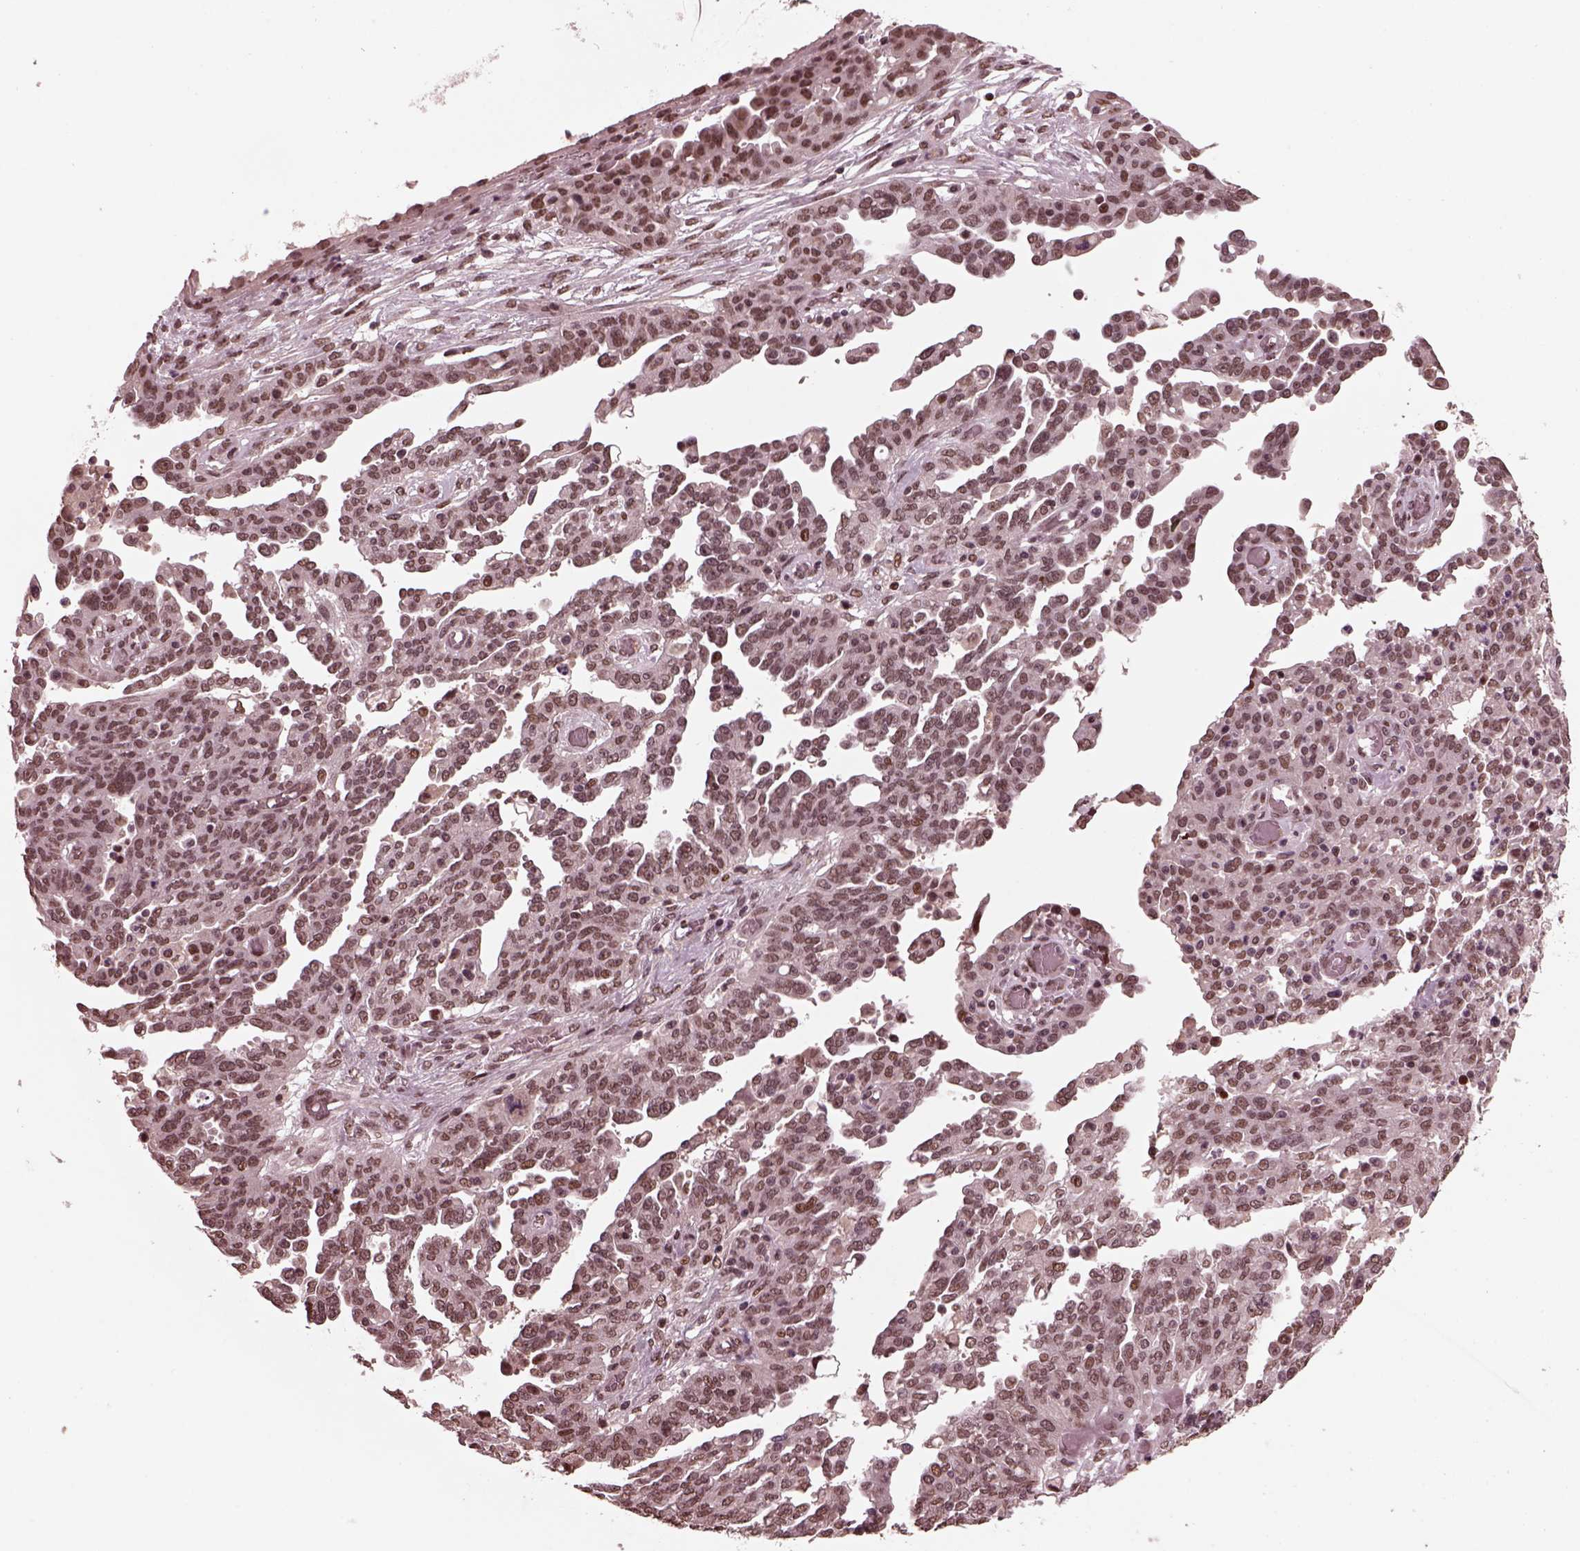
{"staining": {"intensity": "weak", "quantity": ">75%", "location": "nuclear"}, "tissue": "ovarian cancer", "cell_type": "Tumor cells", "image_type": "cancer", "snomed": [{"axis": "morphology", "description": "Cystadenocarcinoma, serous, NOS"}, {"axis": "topography", "description": "Ovary"}], "caption": "The image exhibits staining of ovarian cancer (serous cystadenocarcinoma), revealing weak nuclear protein staining (brown color) within tumor cells.", "gene": "NAP1L5", "patient": {"sex": "female", "age": 67}}